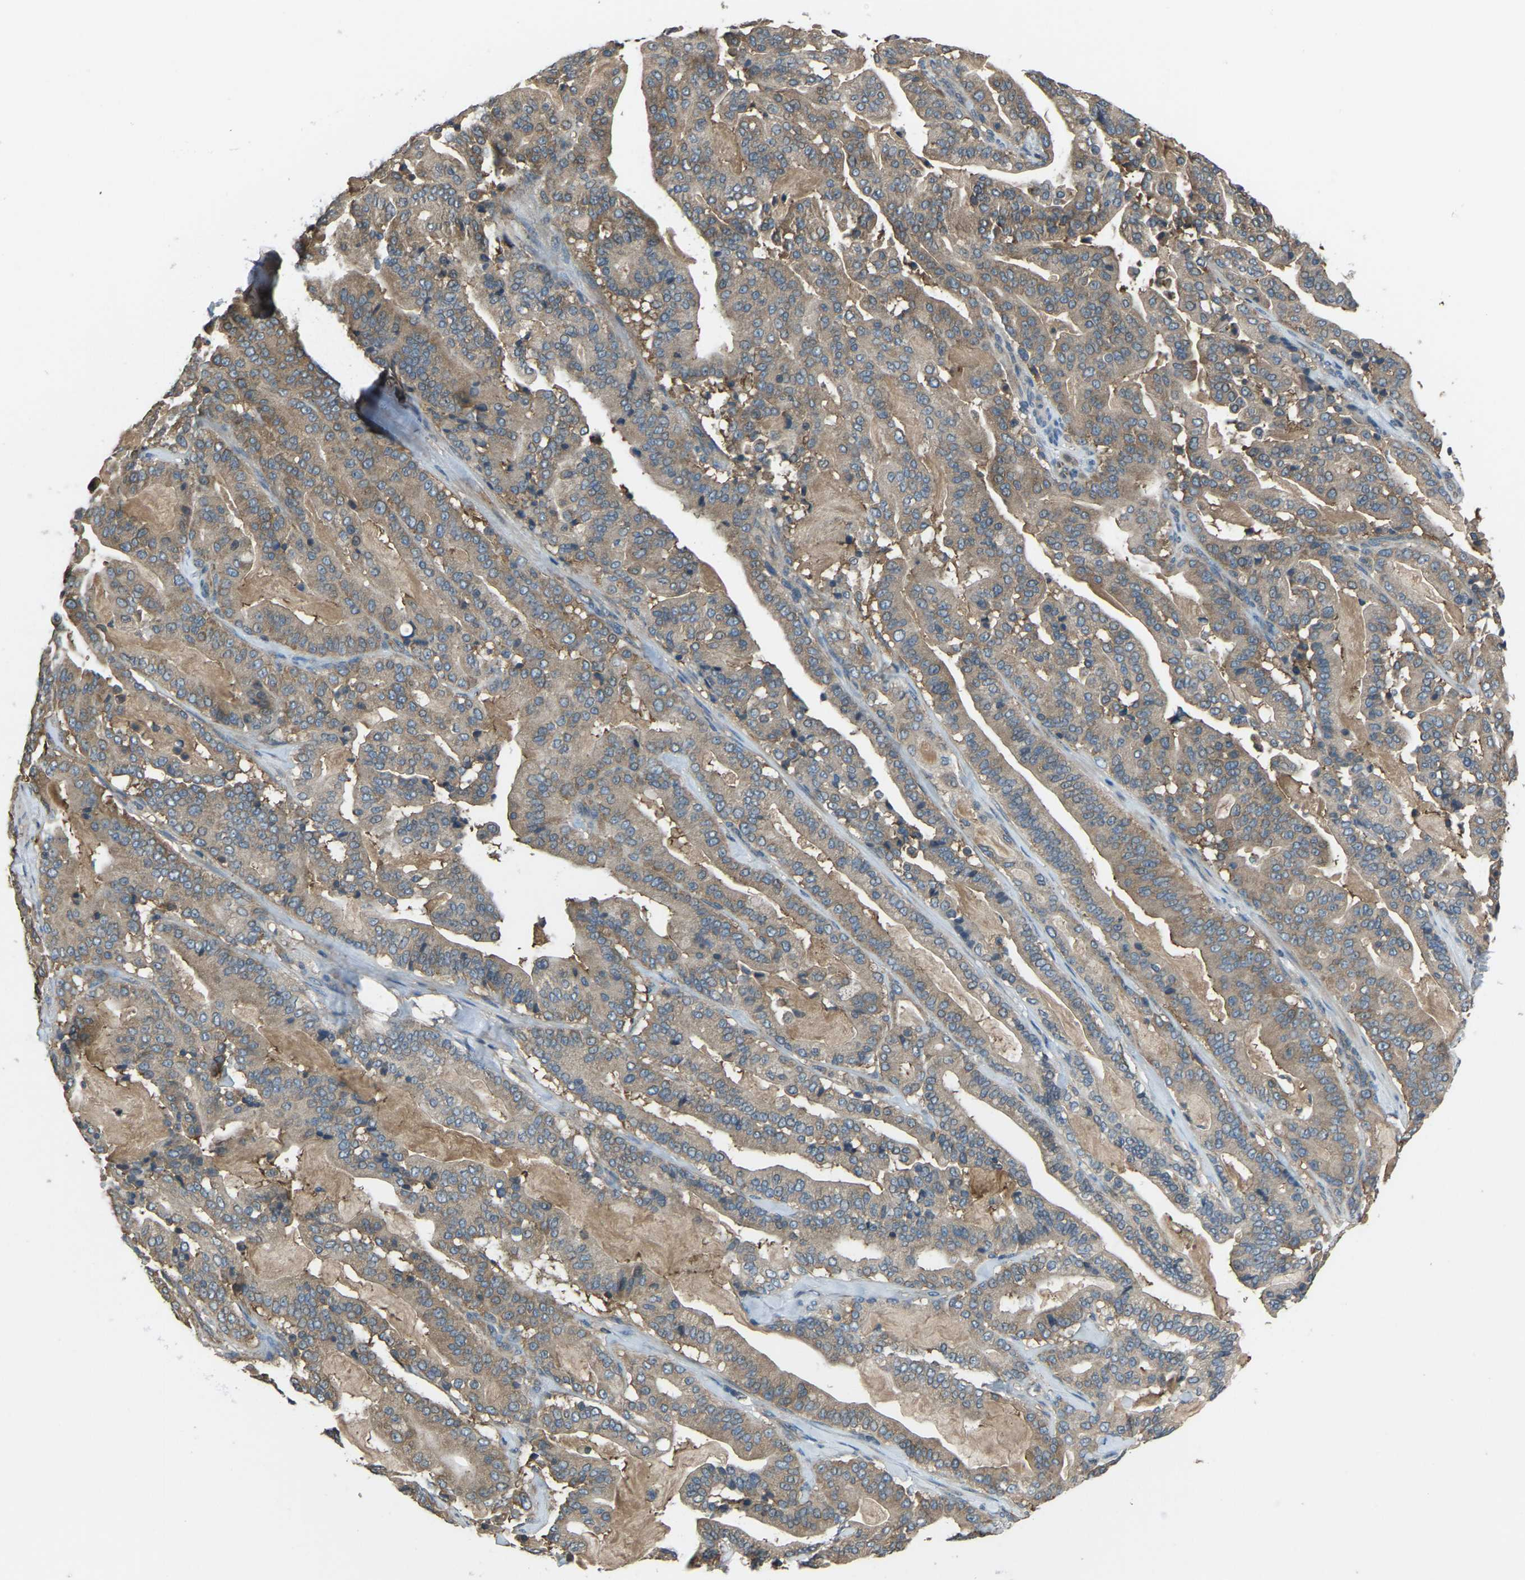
{"staining": {"intensity": "moderate", "quantity": ">75%", "location": "cytoplasmic/membranous"}, "tissue": "pancreatic cancer", "cell_type": "Tumor cells", "image_type": "cancer", "snomed": [{"axis": "morphology", "description": "Adenocarcinoma, NOS"}, {"axis": "topography", "description": "Pancreas"}], "caption": "Protein staining of adenocarcinoma (pancreatic) tissue shows moderate cytoplasmic/membranous positivity in about >75% of tumor cells.", "gene": "AIMP1", "patient": {"sex": "male", "age": 63}}